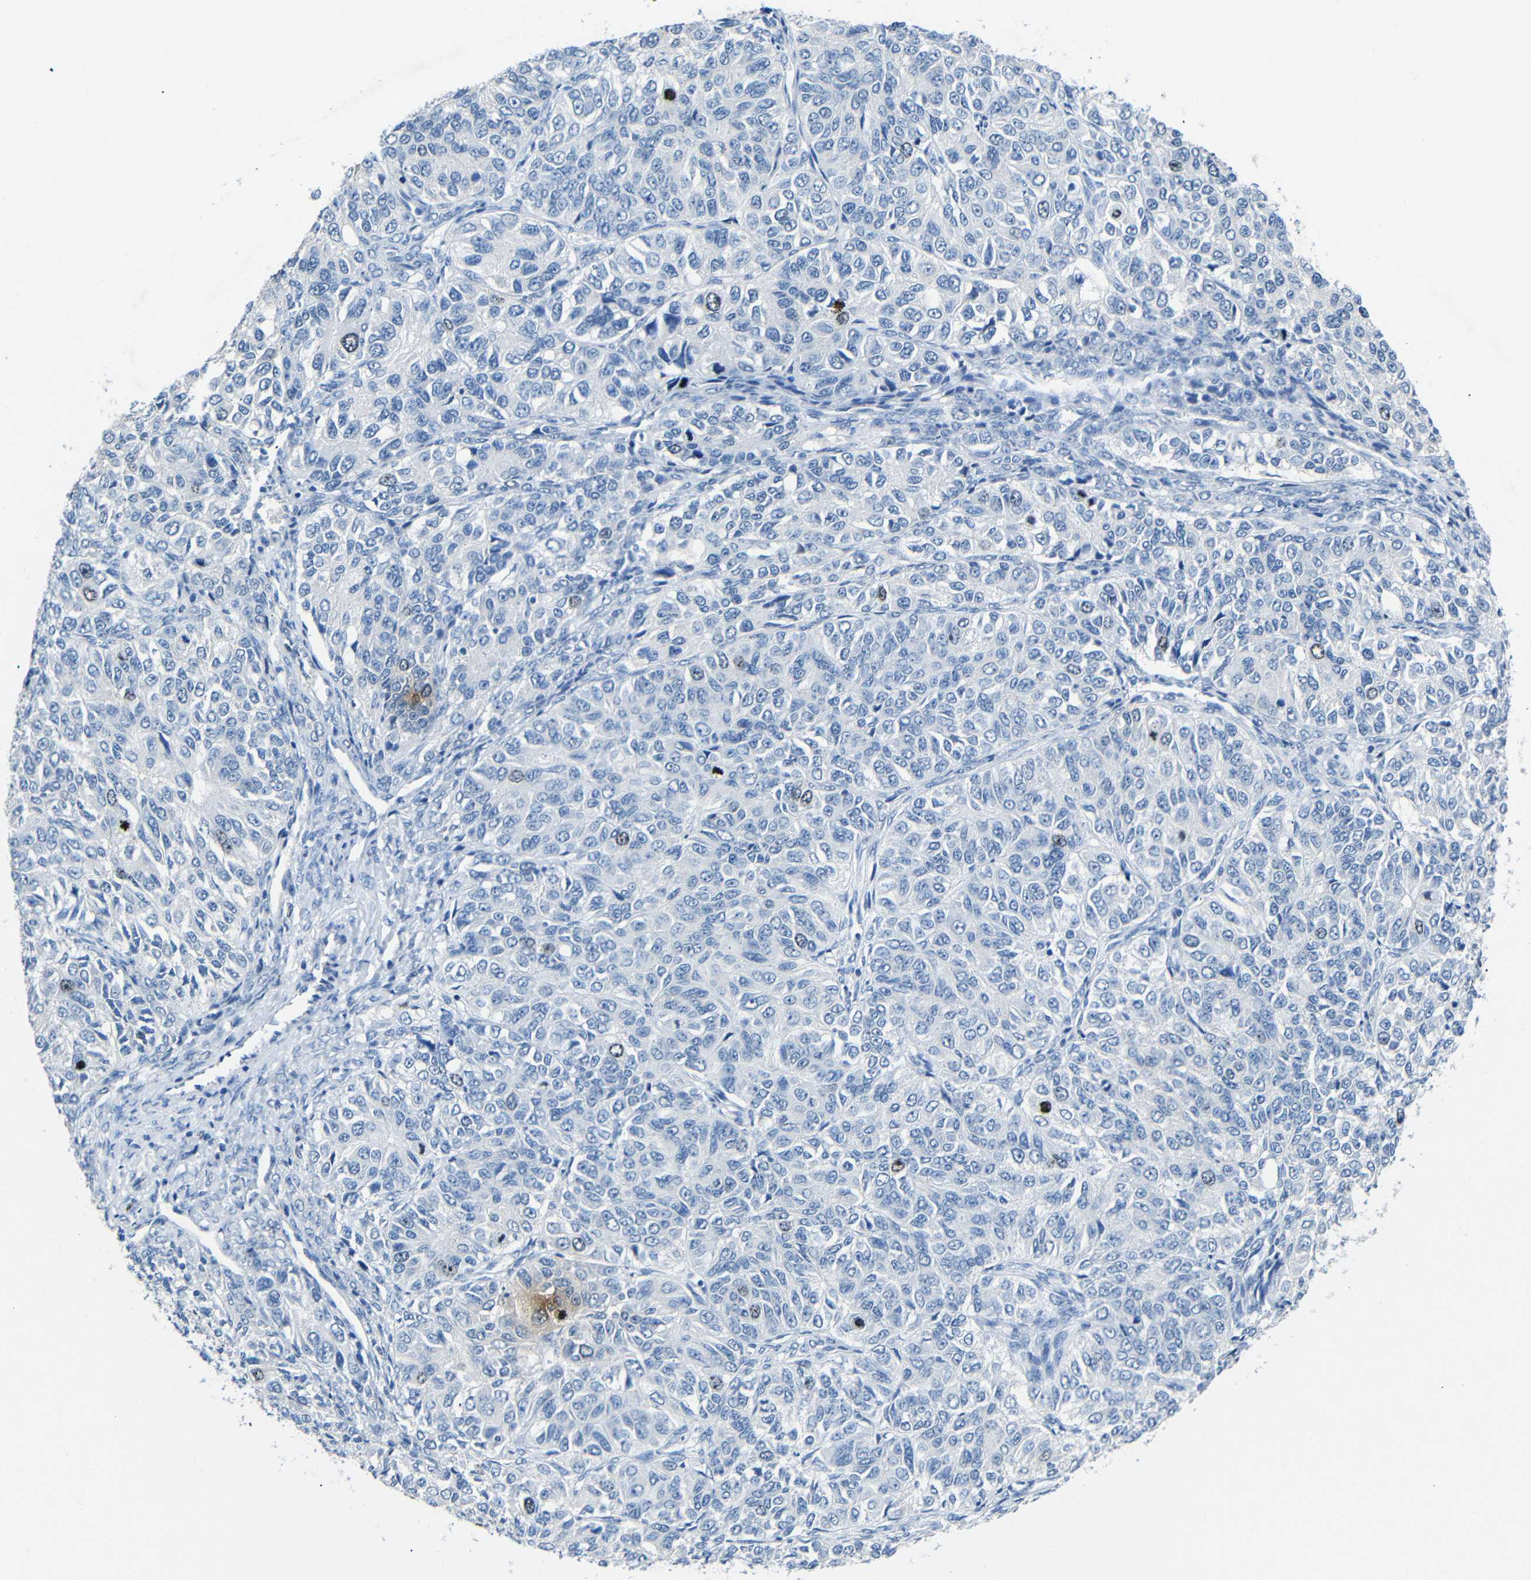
{"staining": {"intensity": "negative", "quantity": "none", "location": "none"}, "tissue": "ovarian cancer", "cell_type": "Tumor cells", "image_type": "cancer", "snomed": [{"axis": "morphology", "description": "Carcinoma, endometroid"}, {"axis": "topography", "description": "Ovary"}], "caption": "Tumor cells are negative for protein expression in human ovarian cancer.", "gene": "INCENP", "patient": {"sex": "female", "age": 51}}